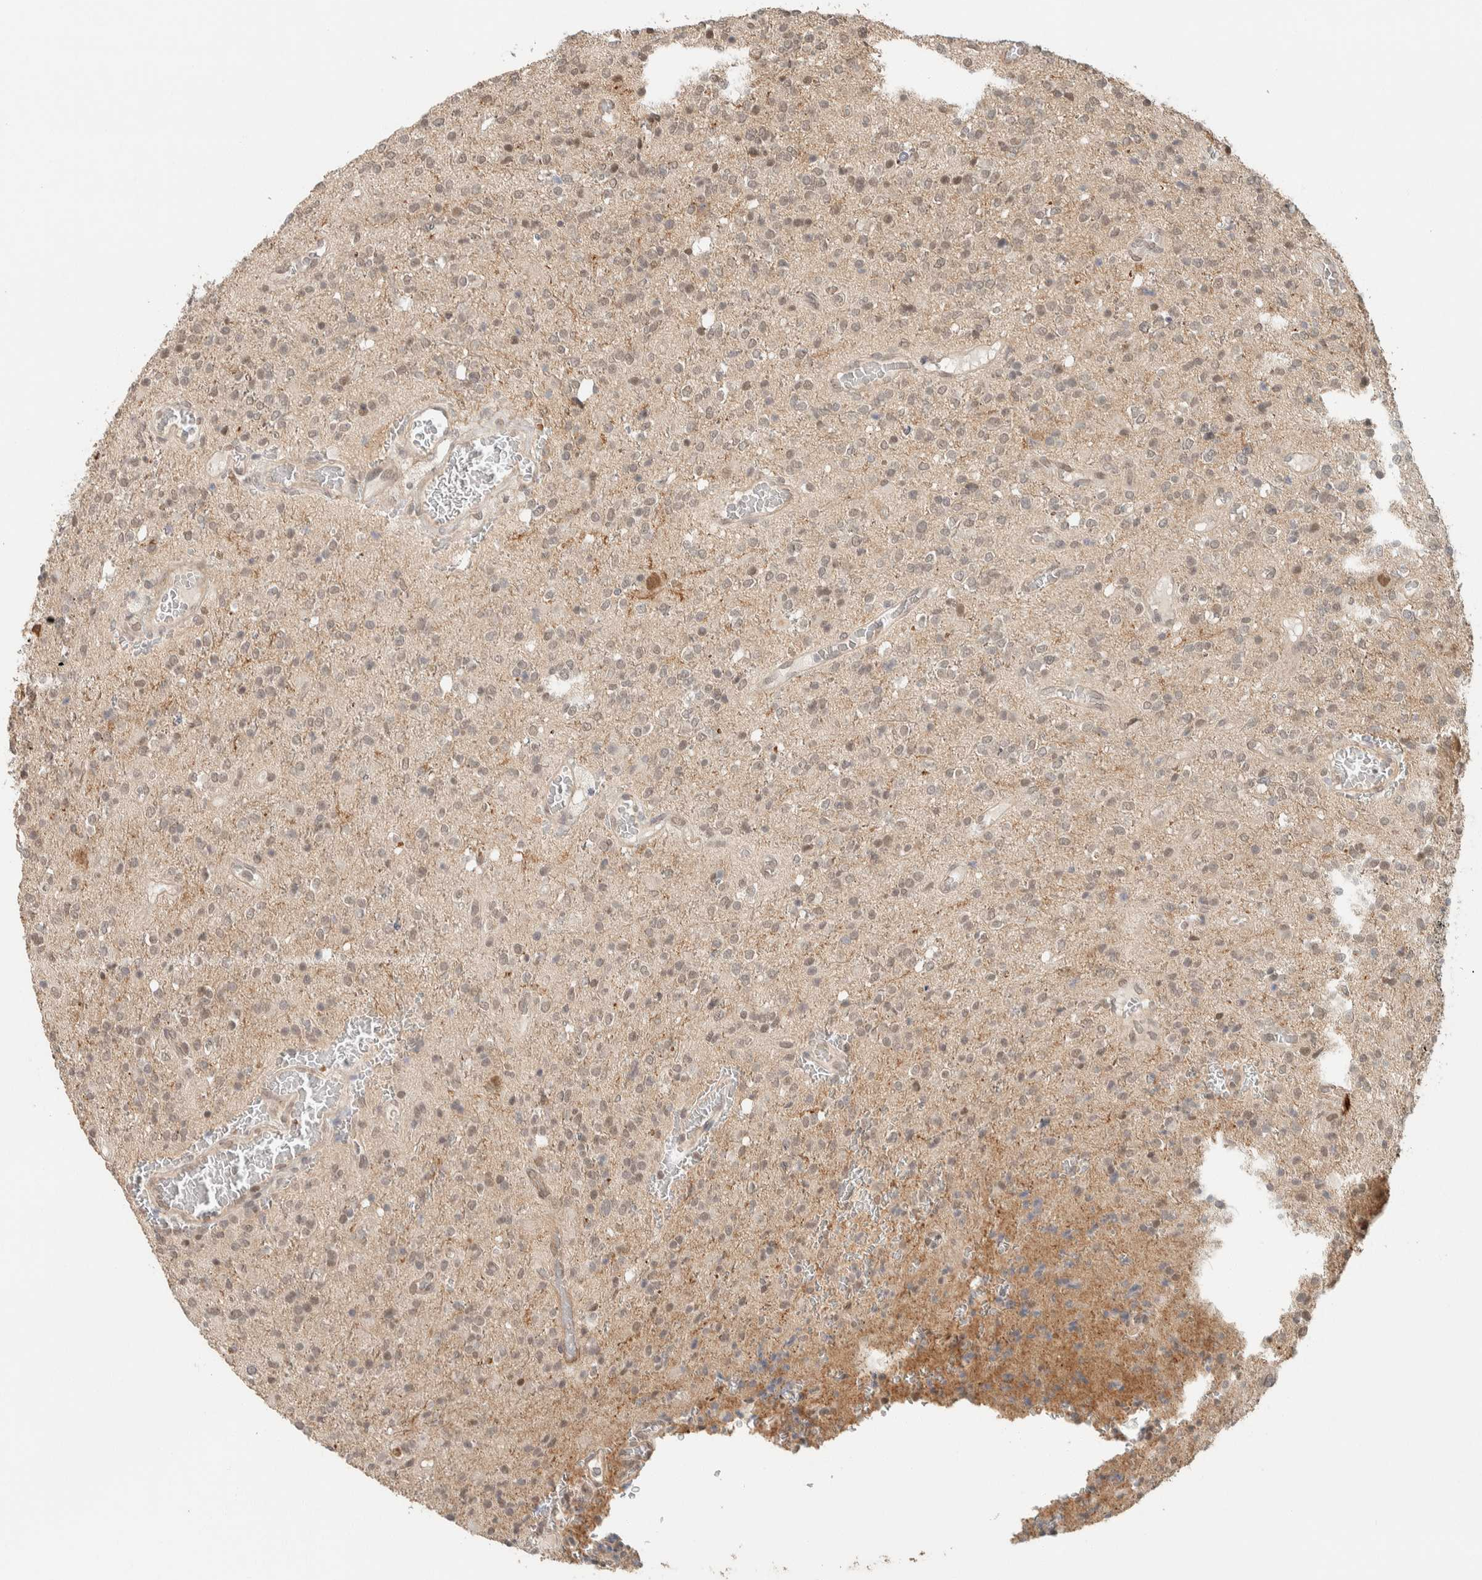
{"staining": {"intensity": "weak", "quantity": "<25%", "location": "cytoplasmic/membranous,nuclear"}, "tissue": "glioma", "cell_type": "Tumor cells", "image_type": "cancer", "snomed": [{"axis": "morphology", "description": "Glioma, malignant, High grade"}, {"axis": "topography", "description": "Brain"}], "caption": "Immunohistochemistry of glioma displays no positivity in tumor cells. Nuclei are stained in blue.", "gene": "ZBTB2", "patient": {"sex": "male", "age": 34}}